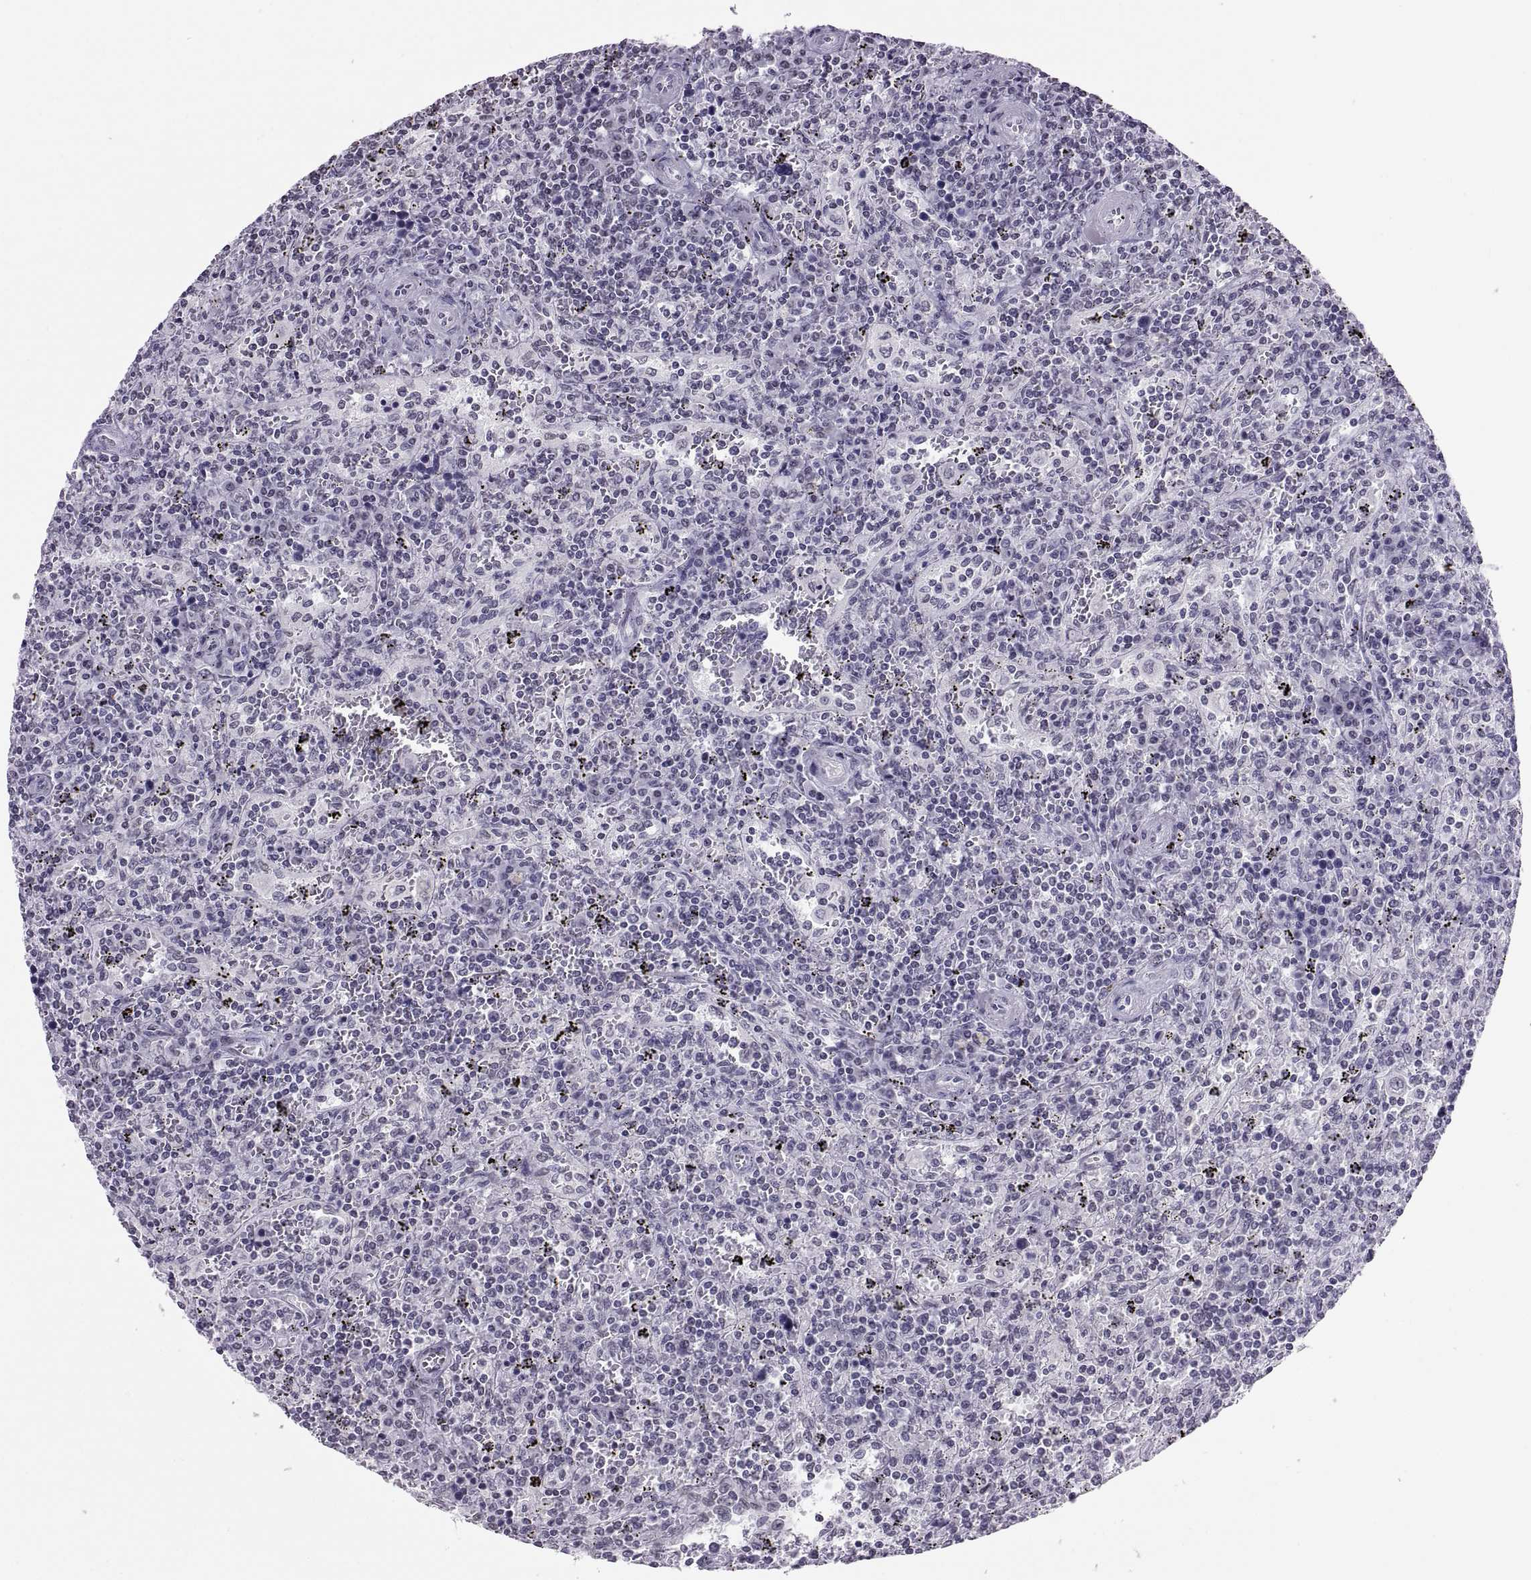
{"staining": {"intensity": "negative", "quantity": "none", "location": "none"}, "tissue": "lymphoma", "cell_type": "Tumor cells", "image_type": "cancer", "snomed": [{"axis": "morphology", "description": "Malignant lymphoma, non-Hodgkin's type, Low grade"}, {"axis": "topography", "description": "Spleen"}], "caption": "The photomicrograph displays no significant expression in tumor cells of lymphoma.", "gene": "CARTPT", "patient": {"sex": "male", "age": 62}}